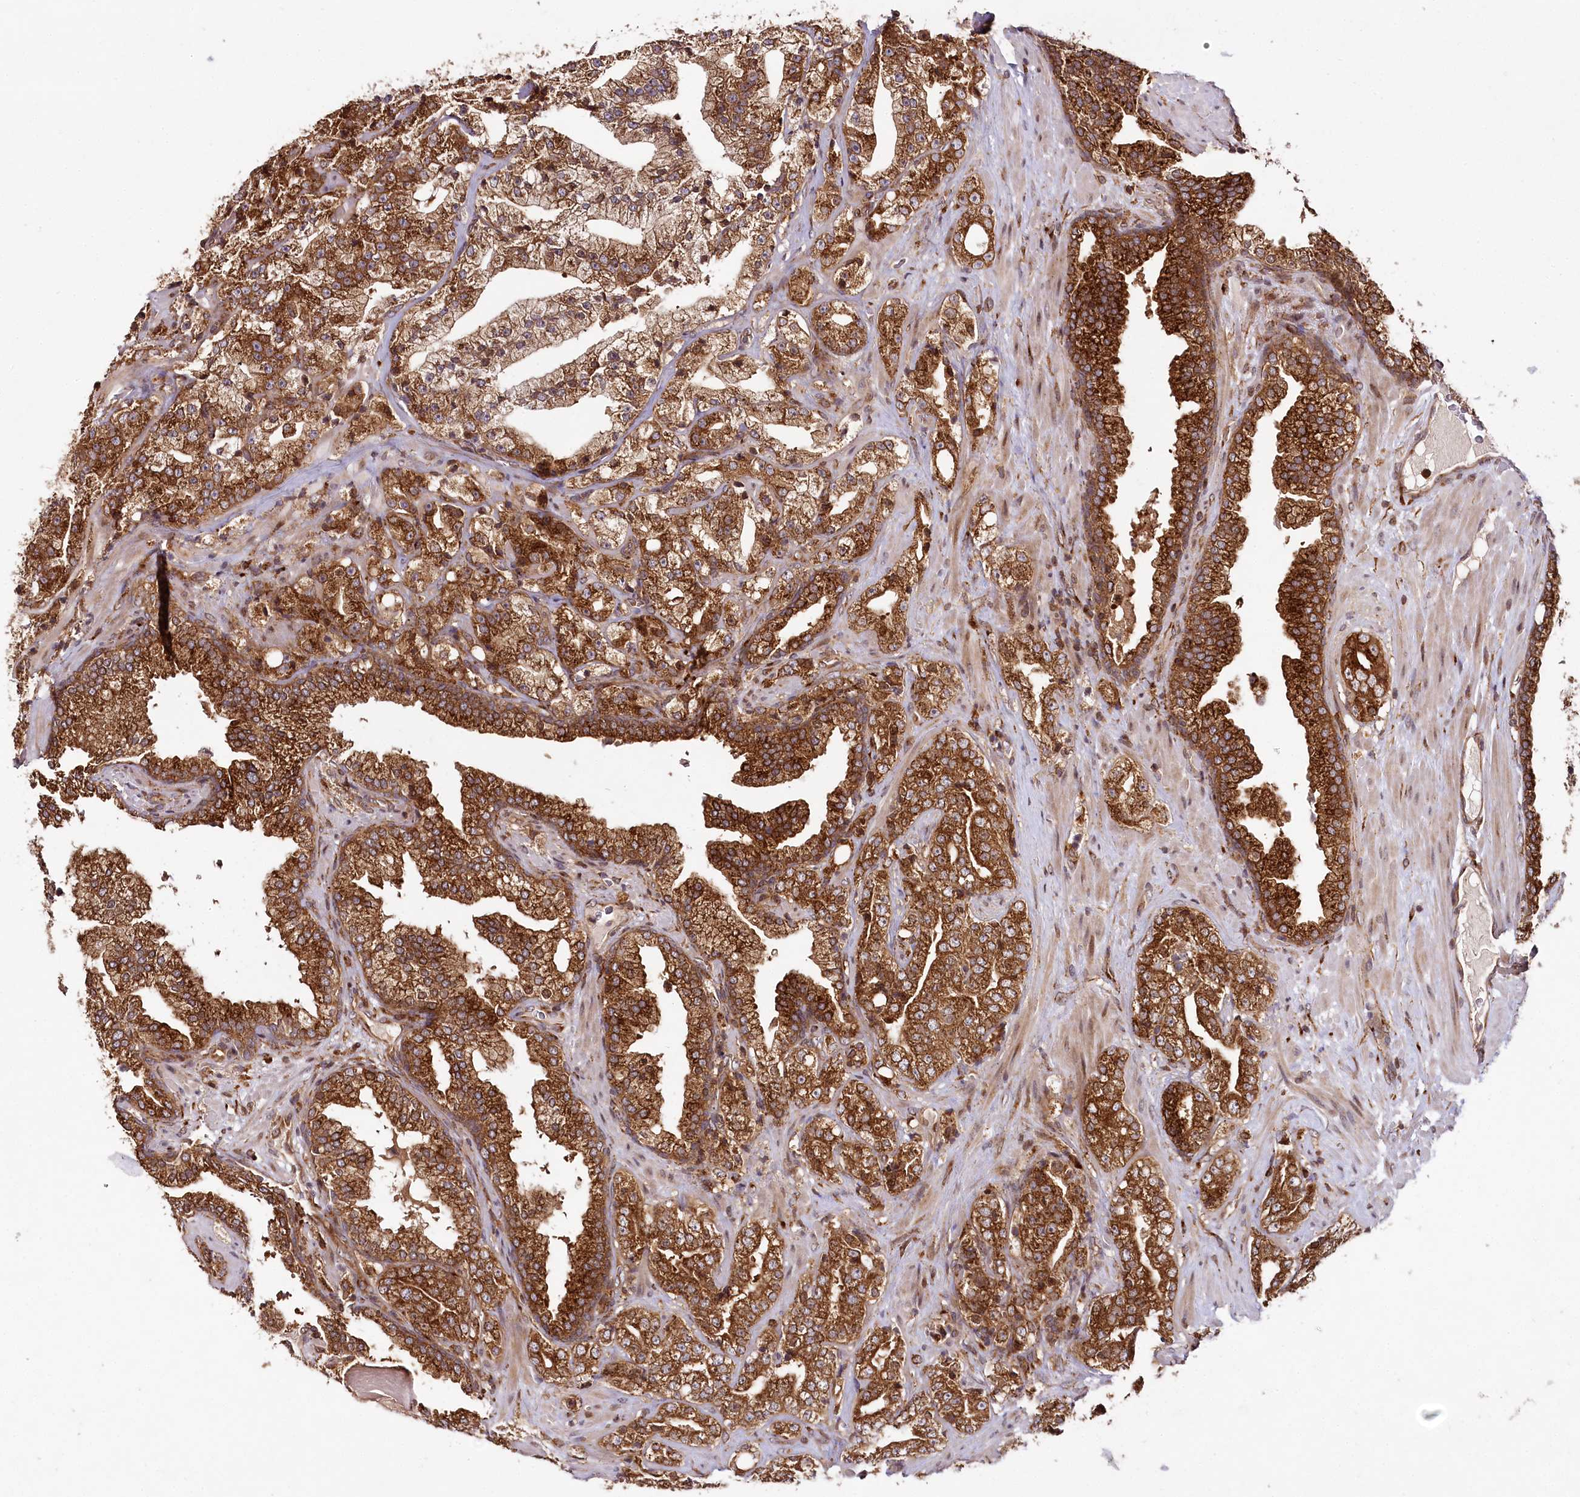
{"staining": {"intensity": "strong", "quantity": ">75%", "location": "cytoplasmic/membranous"}, "tissue": "prostate cancer", "cell_type": "Tumor cells", "image_type": "cancer", "snomed": [{"axis": "morphology", "description": "Adenocarcinoma, High grade"}, {"axis": "topography", "description": "Prostate"}], "caption": "Human prostate cancer (high-grade adenocarcinoma) stained for a protein (brown) exhibits strong cytoplasmic/membranous positive expression in about >75% of tumor cells.", "gene": "COPG1", "patient": {"sex": "male", "age": 64}}